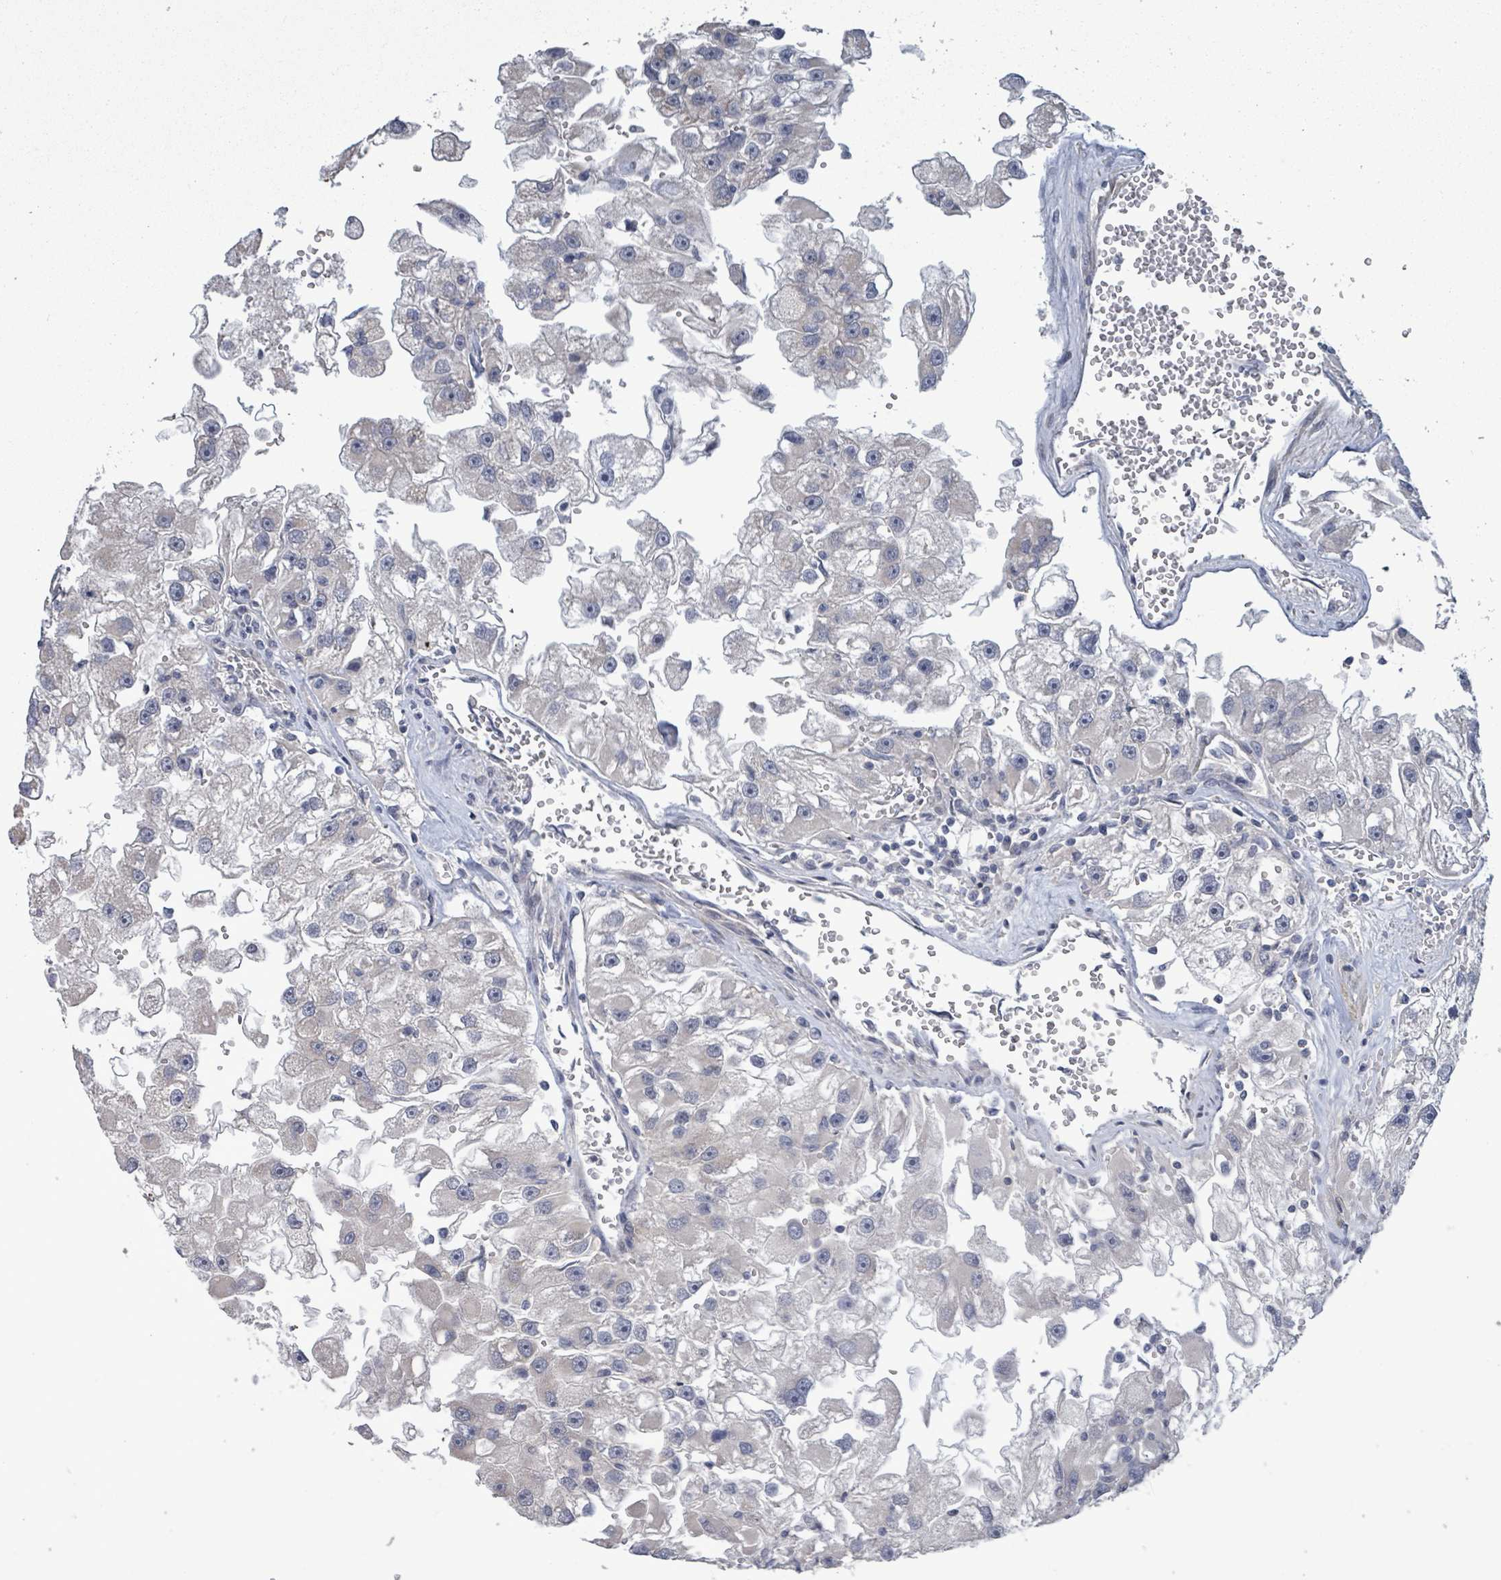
{"staining": {"intensity": "negative", "quantity": "none", "location": "none"}, "tissue": "renal cancer", "cell_type": "Tumor cells", "image_type": "cancer", "snomed": [{"axis": "morphology", "description": "Adenocarcinoma, NOS"}, {"axis": "topography", "description": "Kidney"}], "caption": "Immunohistochemistry photomicrograph of neoplastic tissue: human renal cancer stained with DAB demonstrates no significant protein positivity in tumor cells.", "gene": "AMMECR1", "patient": {"sex": "male", "age": 63}}